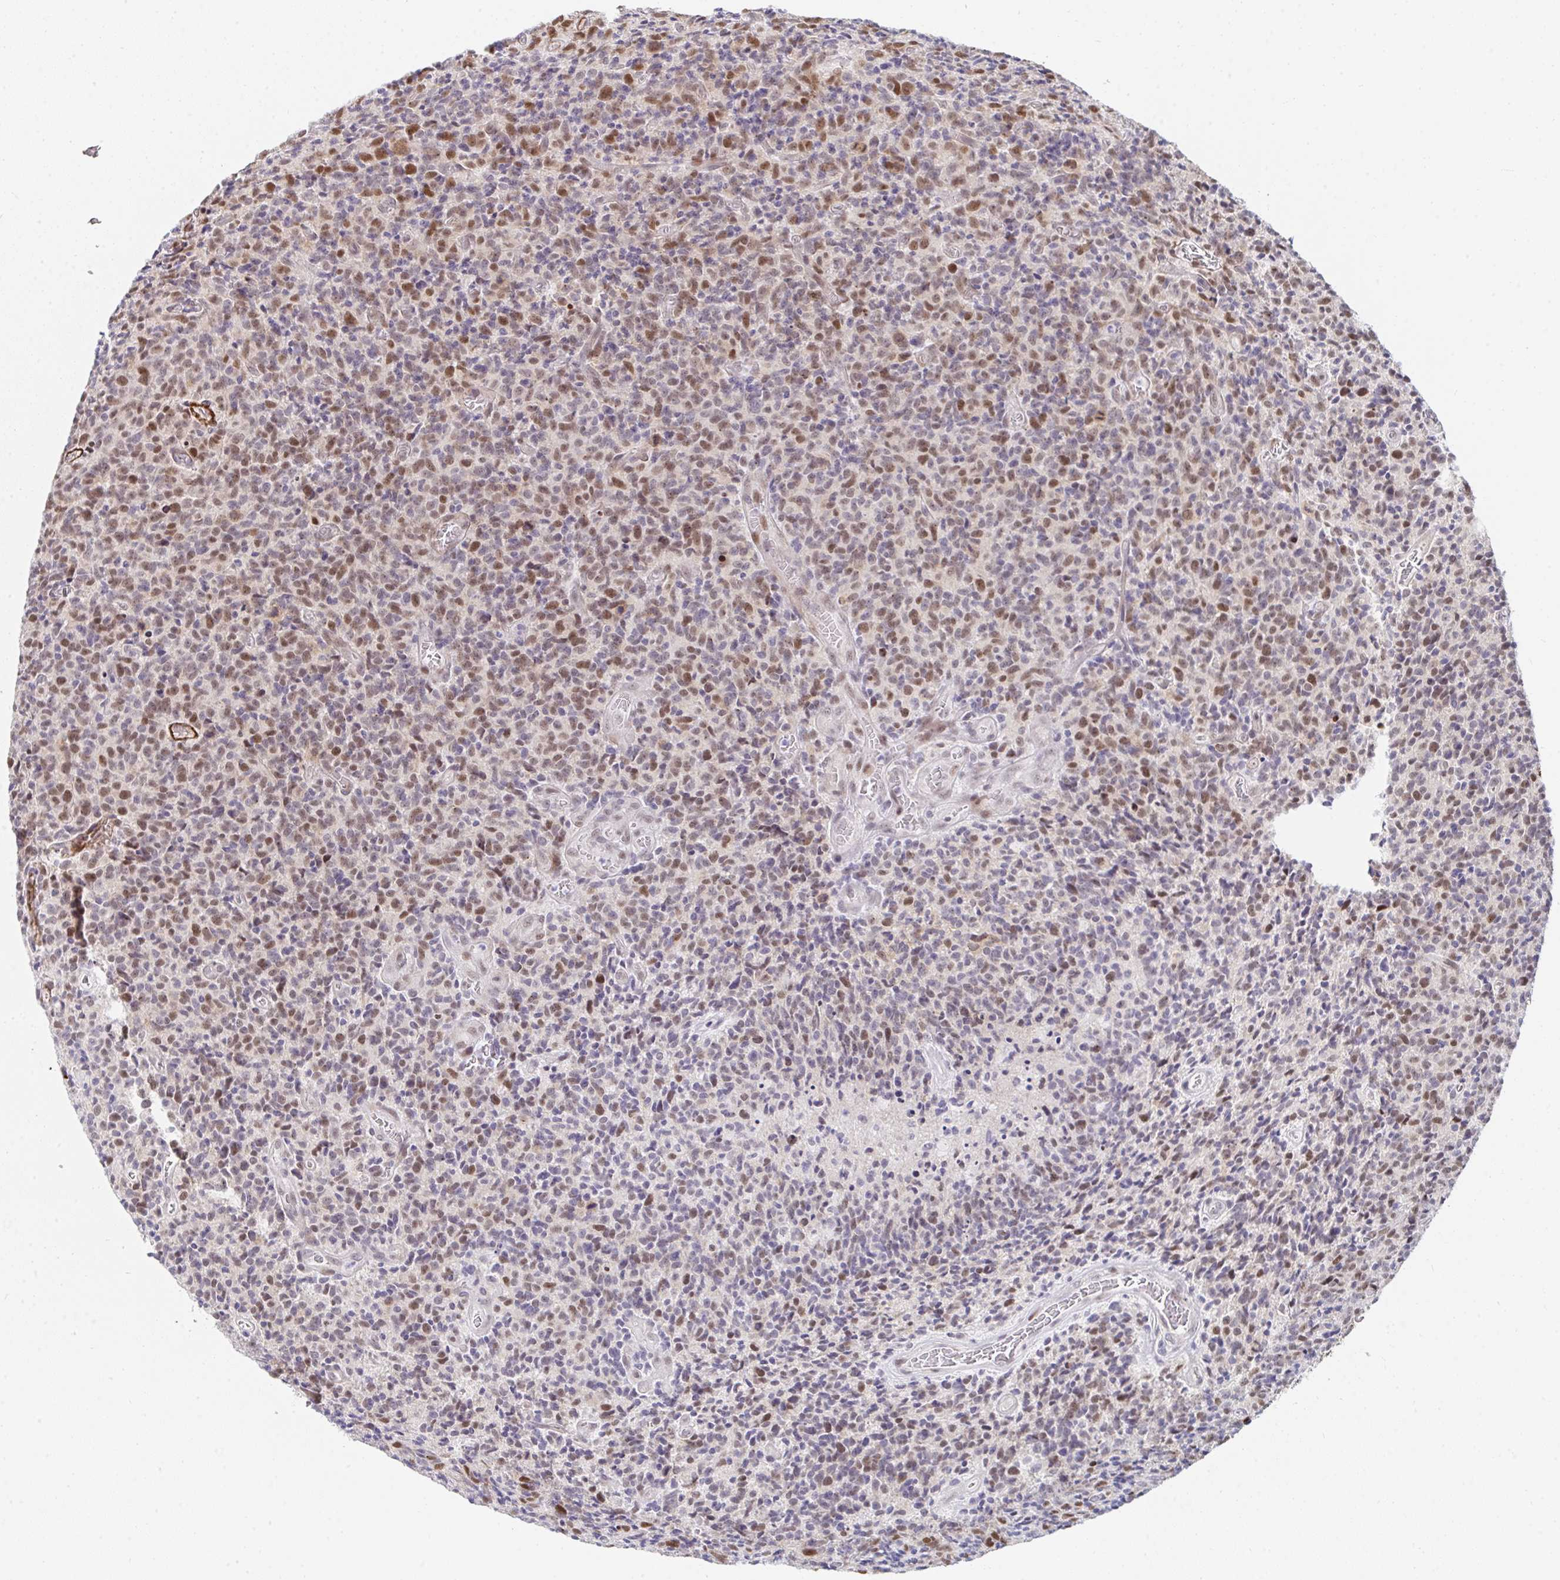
{"staining": {"intensity": "moderate", "quantity": "25%-75%", "location": "cytoplasmic/membranous"}, "tissue": "glioma", "cell_type": "Tumor cells", "image_type": "cancer", "snomed": [{"axis": "morphology", "description": "Glioma, malignant, High grade"}, {"axis": "topography", "description": "Brain"}], "caption": "This image exhibits immunohistochemistry (IHC) staining of malignant high-grade glioma, with medium moderate cytoplasmic/membranous expression in about 25%-75% of tumor cells.", "gene": "GINS2", "patient": {"sex": "male", "age": 76}}